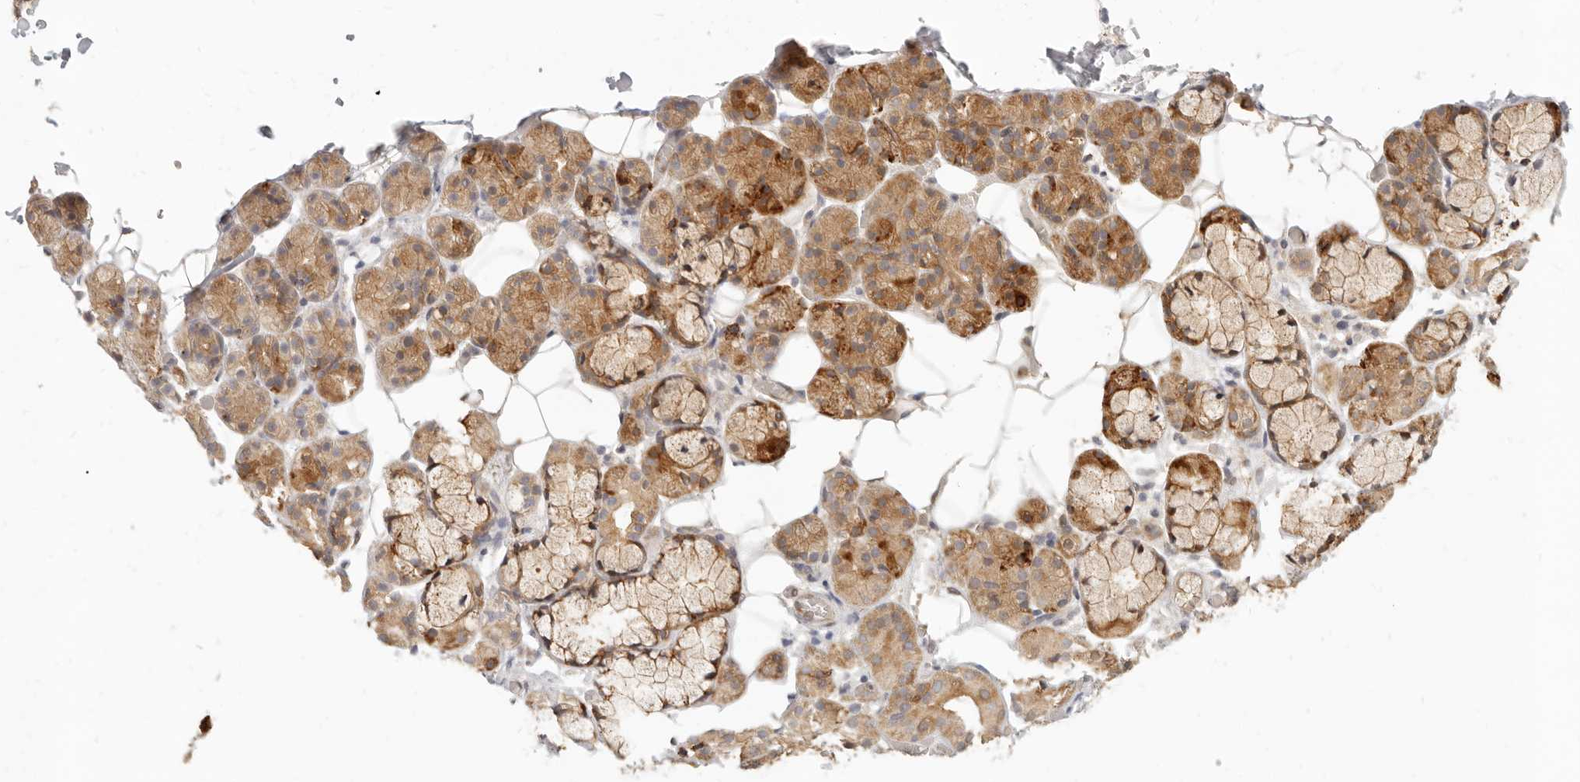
{"staining": {"intensity": "moderate", "quantity": ">75%", "location": "cytoplasmic/membranous"}, "tissue": "salivary gland", "cell_type": "Glandular cells", "image_type": "normal", "snomed": [{"axis": "morphology", "description": "Normal tissue, NOS"}, {"axis": "topography", "description": "Salivary gland"}], "caption": "Moderate cytoplasmic/membranous expression is appreciated in about >75% of glandular cells in normal salivary gland.", "gene": "TUFT1", "patient": {"sex": "male", "age": 63}}